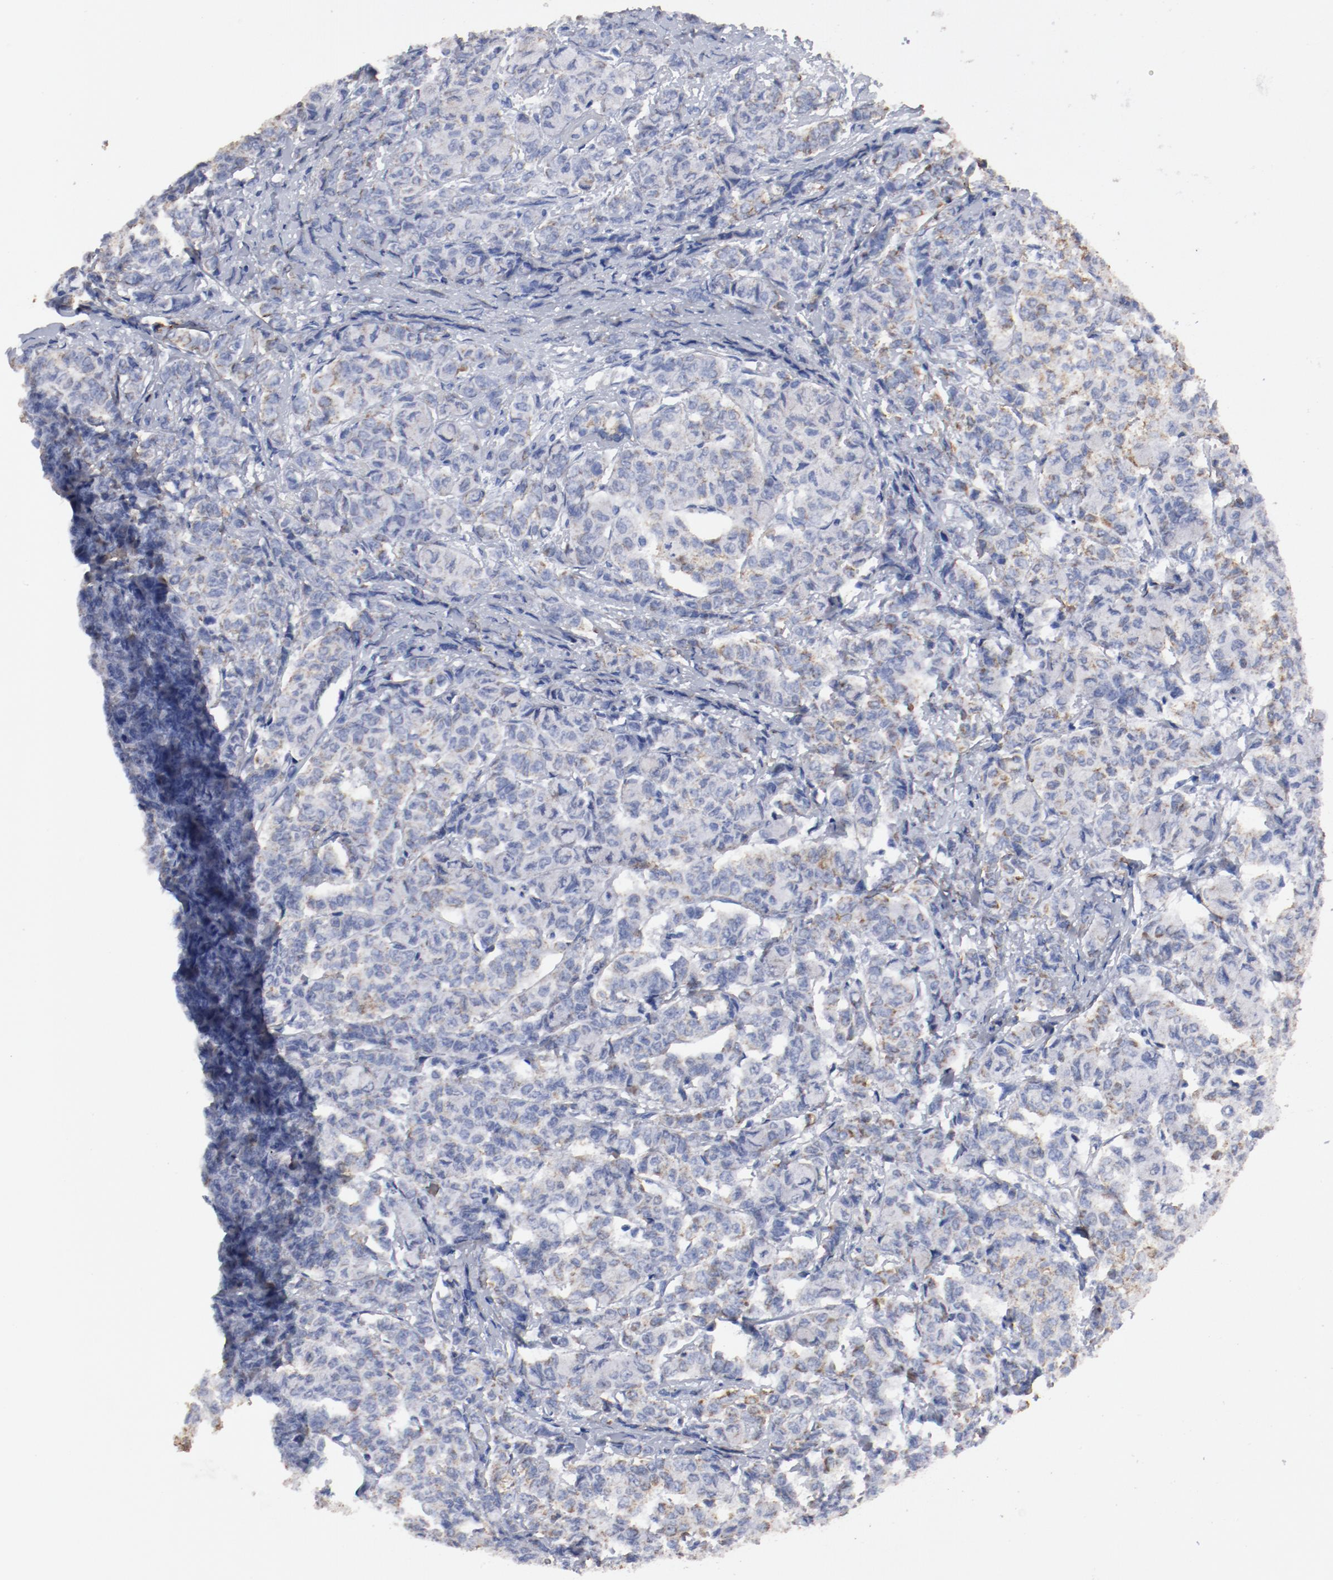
{"staining": {"intensity": "weak", "quantity": "<25%", "location": "cytoplasmic/membranous"}, "tissue": "breast cancer", "cell_type": "Tumor cells", "image_type": "cancer", "snomed": [{"axis": "morphology", "description": "Lobular carcinoma"}, {"axis": "topography", "description": "Breast"}], "caption": "Immunohistochemistry (IHC) photomicrograph of neoplastic tissue: human breast cancer stained with DAB (3,3'-diaminobenzidine) reveals no significant protein staining in tumor cells.", "gene": "TSPAN6", "patient": {"sex": "female", "age": 60}}